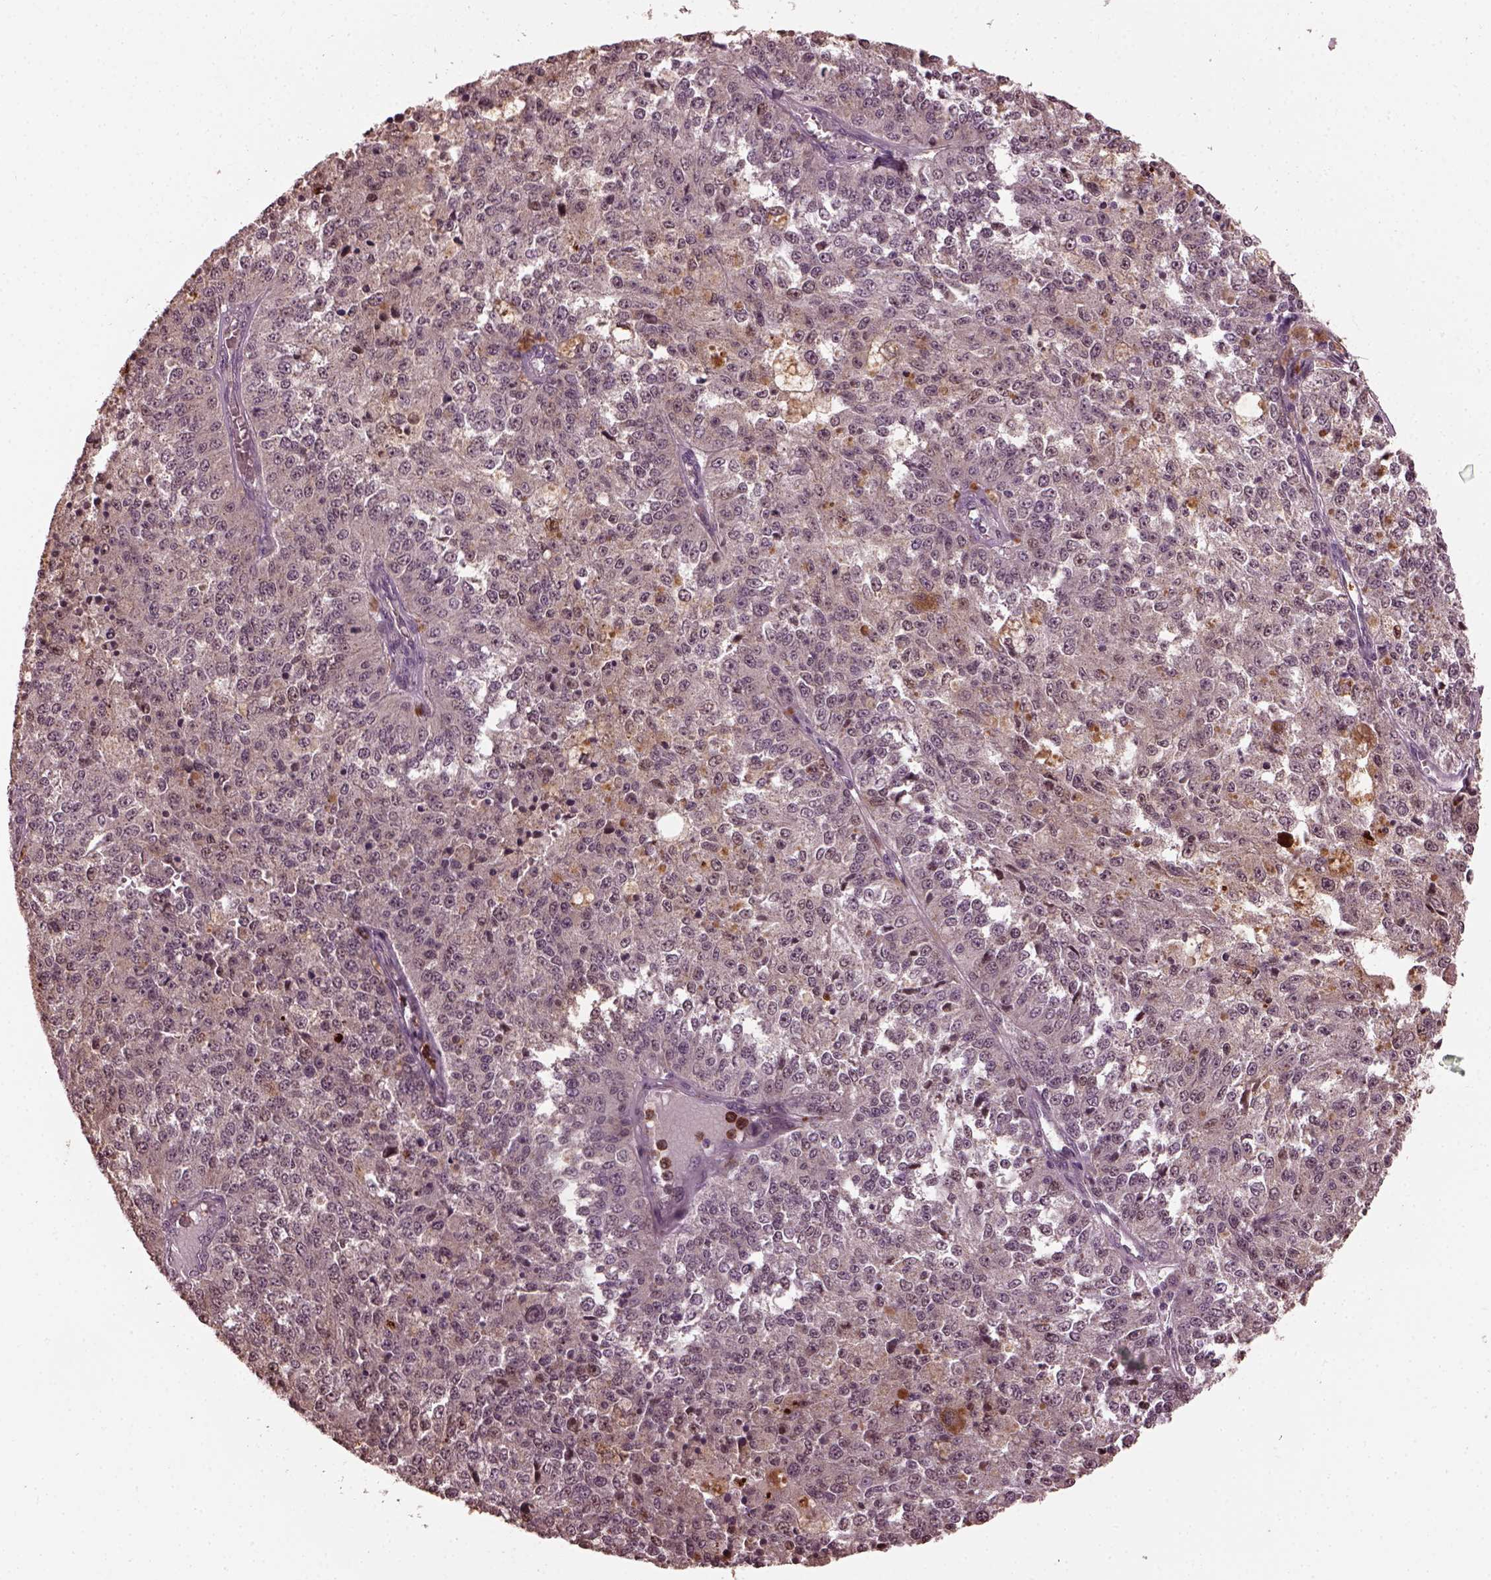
{"staining": {"intensity": "negative", "quantity": "none", "location": "none"}, "tissue": "melanoma", "cell_type": "Tumor cells", "image_type": "cancer", "snomed": [{"axis": "morphology", "description": "Malignant melanoma, Metastatic site"}, {"axis": "topography", "description": "Lymph node"}], "caption": "The micrograph shows no staining of tumor cells in melanoma.", "gene": "RUFY3", "patient": {"sex": "female", "age": 64}}